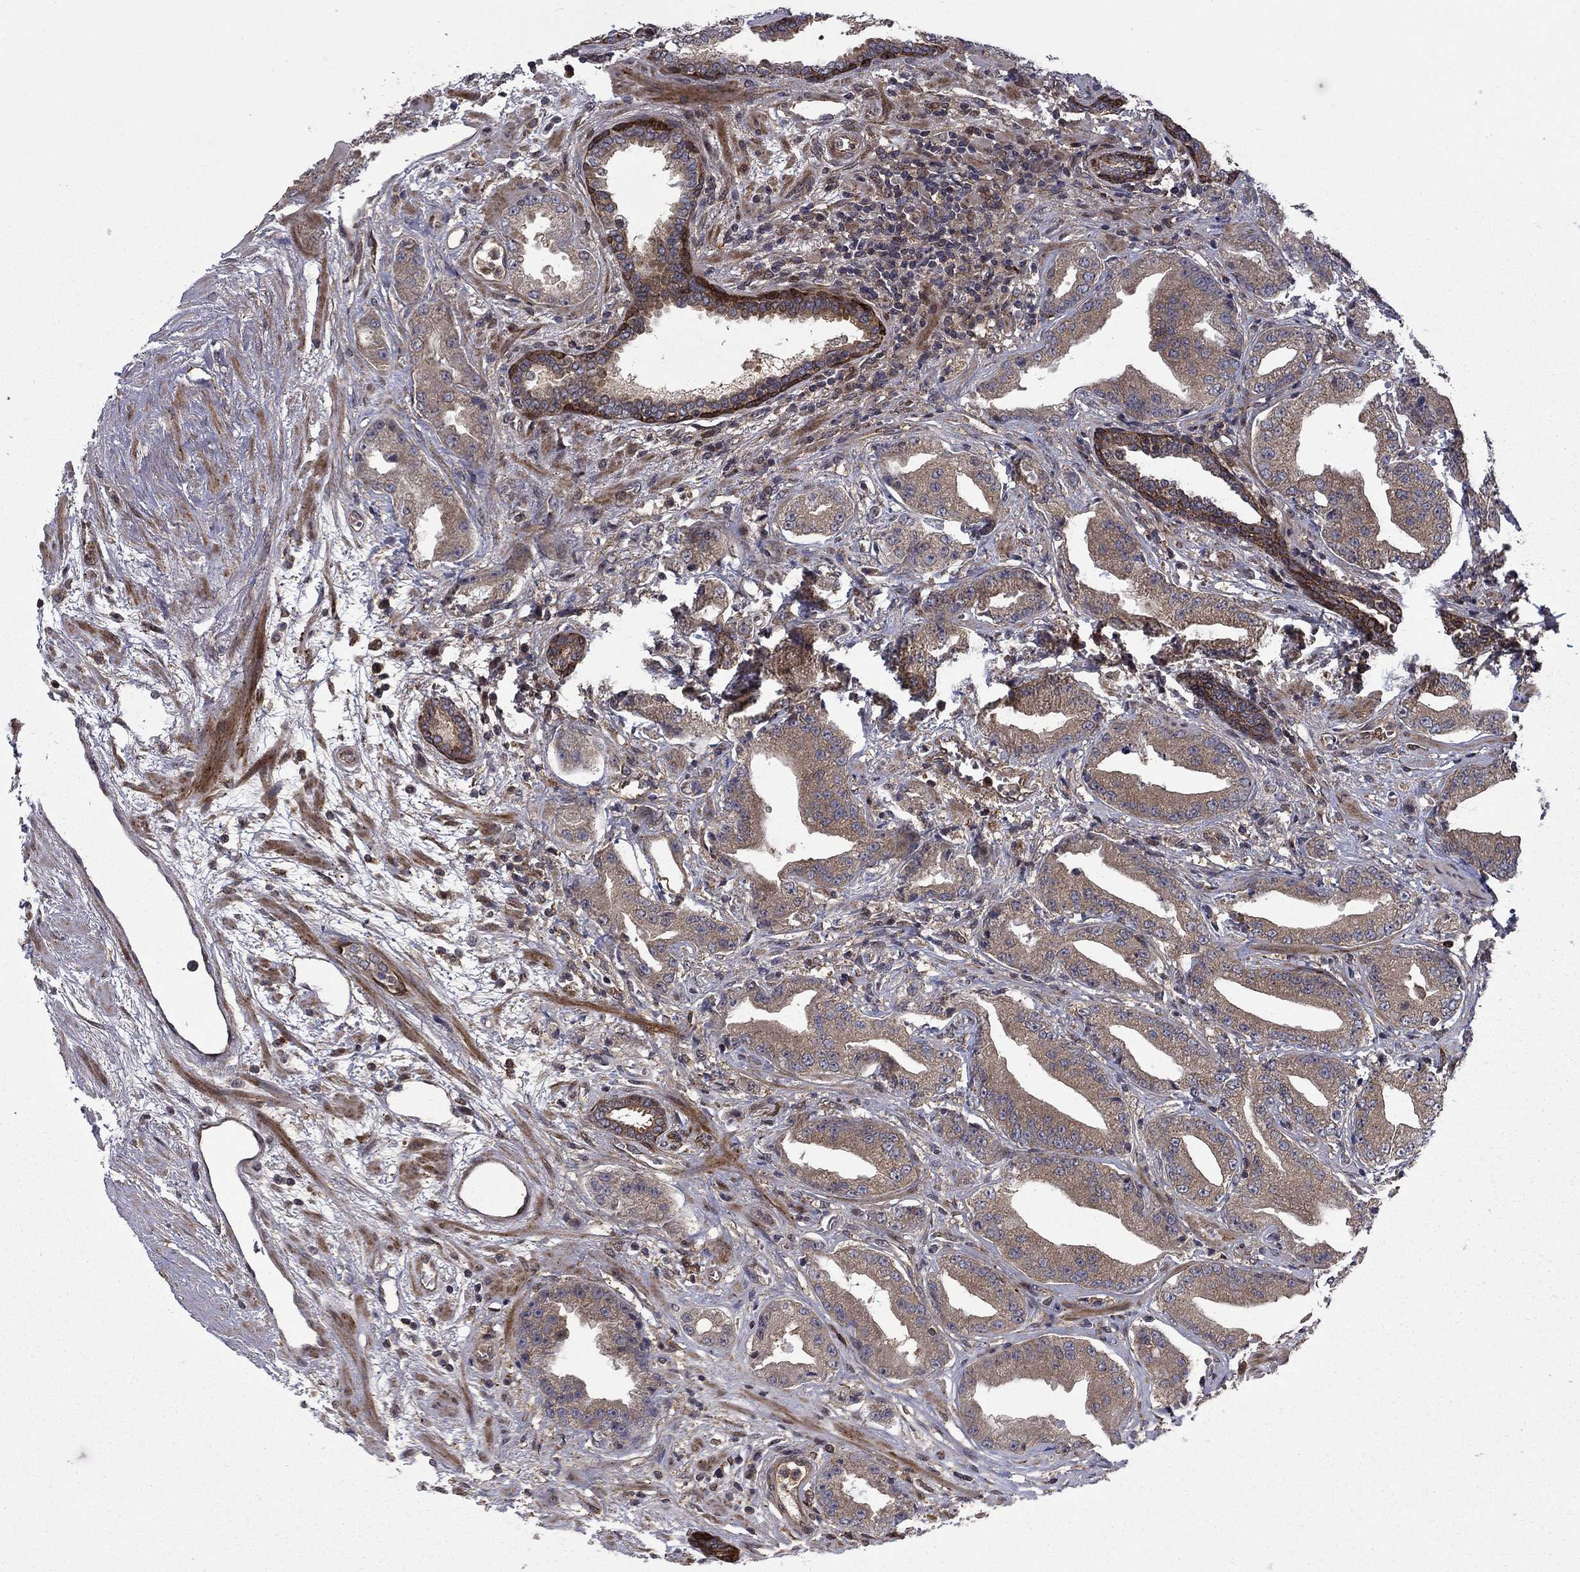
{"staining": {"intensity": "moderate", "quantity": "25%-75%", "location": "cytoplasmic/membranous"}, "tissue": "prostate cancer", "cell_type": "Tumor cells", "image_type": "cancer", "snomed": [{"axis": "morphology", "description": "Adenocarcinoma, Low grade"}, {"axis": "topography", "description": "Prostate"}], "caption": "Tumor cells demonstrate medium levels of moderate cytoplasmic/membranous staining in approximately 25%-75% of cells in prostate cancer (low-grade adenocarcinoma).", "gene": "HDAC4", "patient": {"sex": "male", "age": 62}}